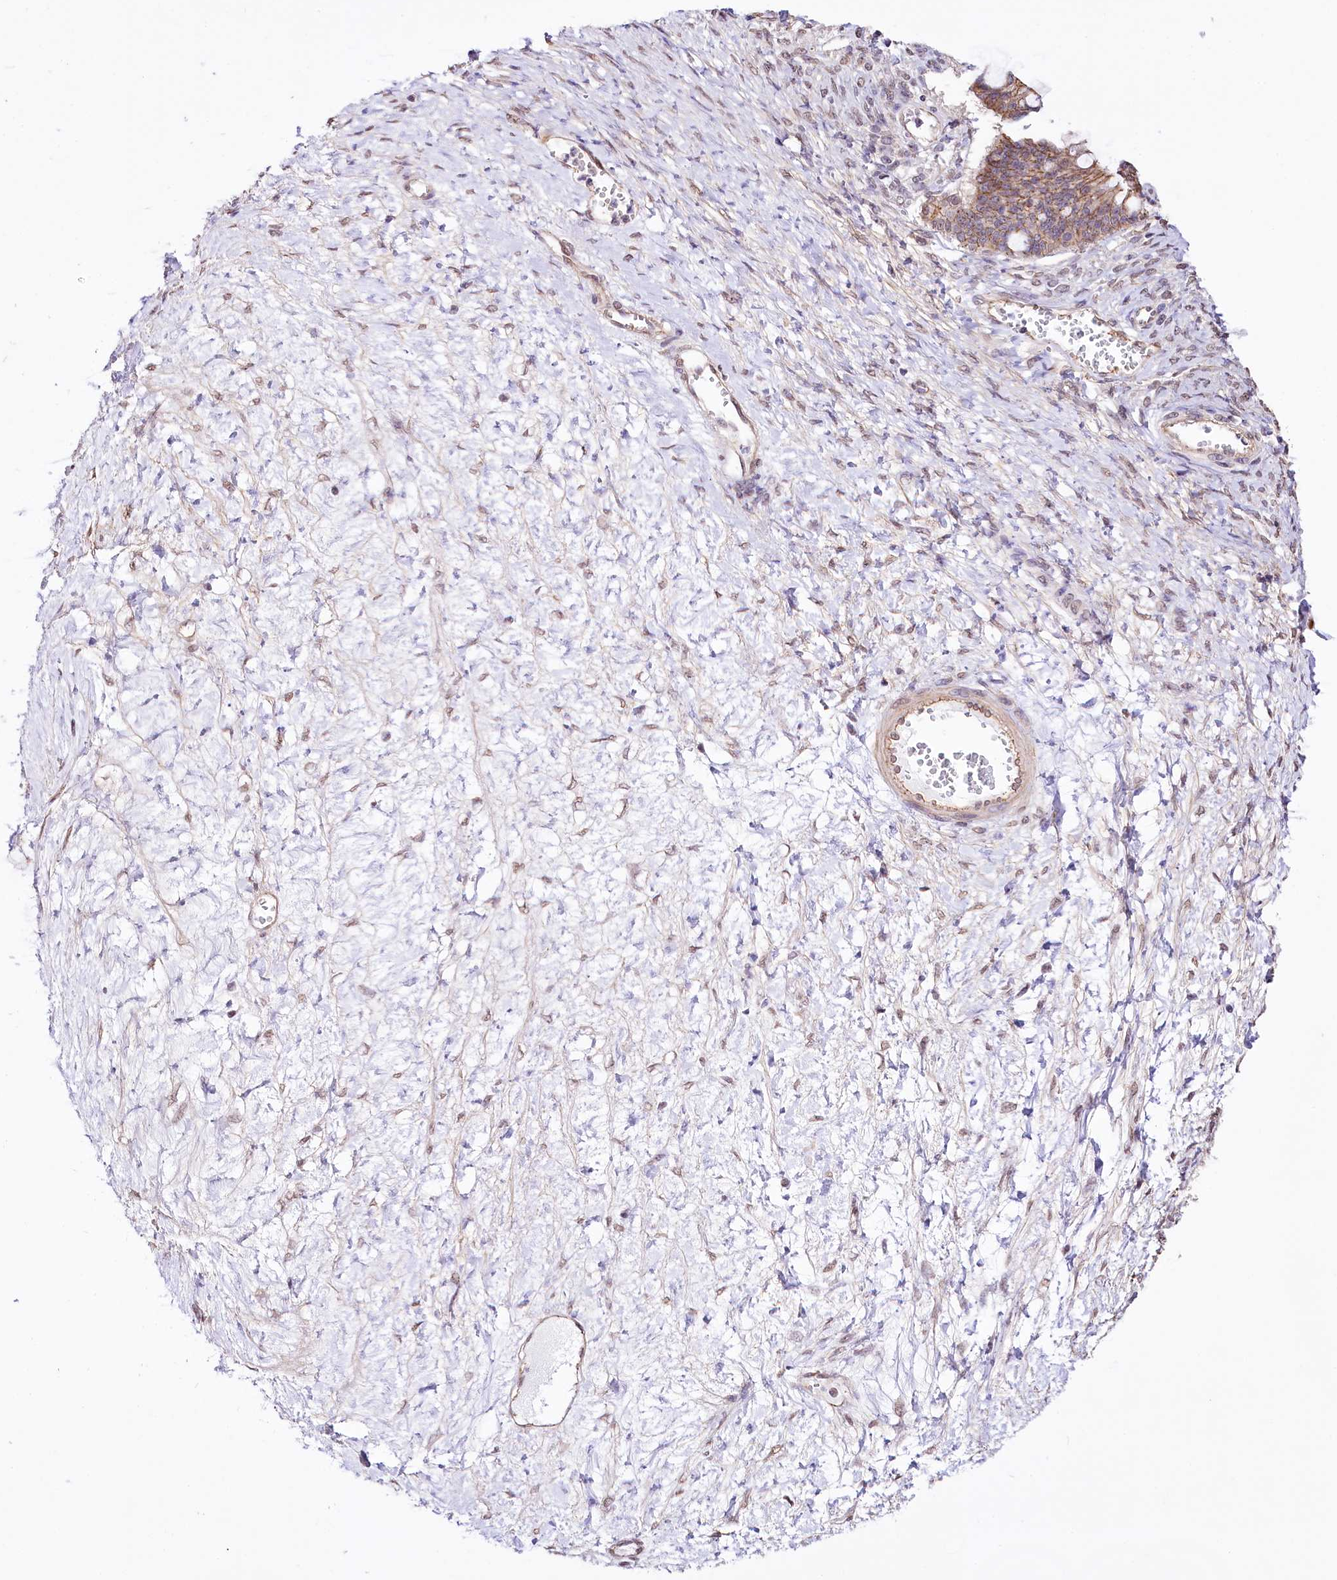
{"staining": {"intensity": "moderate", "quantity": ">75%", "location": "cytoplasmic/membranous"}, "tissue": "ovarian cancer", "cell_type": "Tumor cells", "image_type": "cancer", "snomed": [{"axis": "morphology", "description": "Cystadenocarcinoma, mucinous, NOS"}, {"axis": "topography", "description": "Ovary"}], "caption": "Immunohistochemistry (IHC) histopathology image of human ovarian cancer (mucinous cystadenocarcinoma) stained for a protein (brown), which exhibits medium levels of moderate cytoplasmic/membranous positivity in about >75% of tumor cells.", "gene": "ST7", "patient": {"sex": "female", "age": 73}}